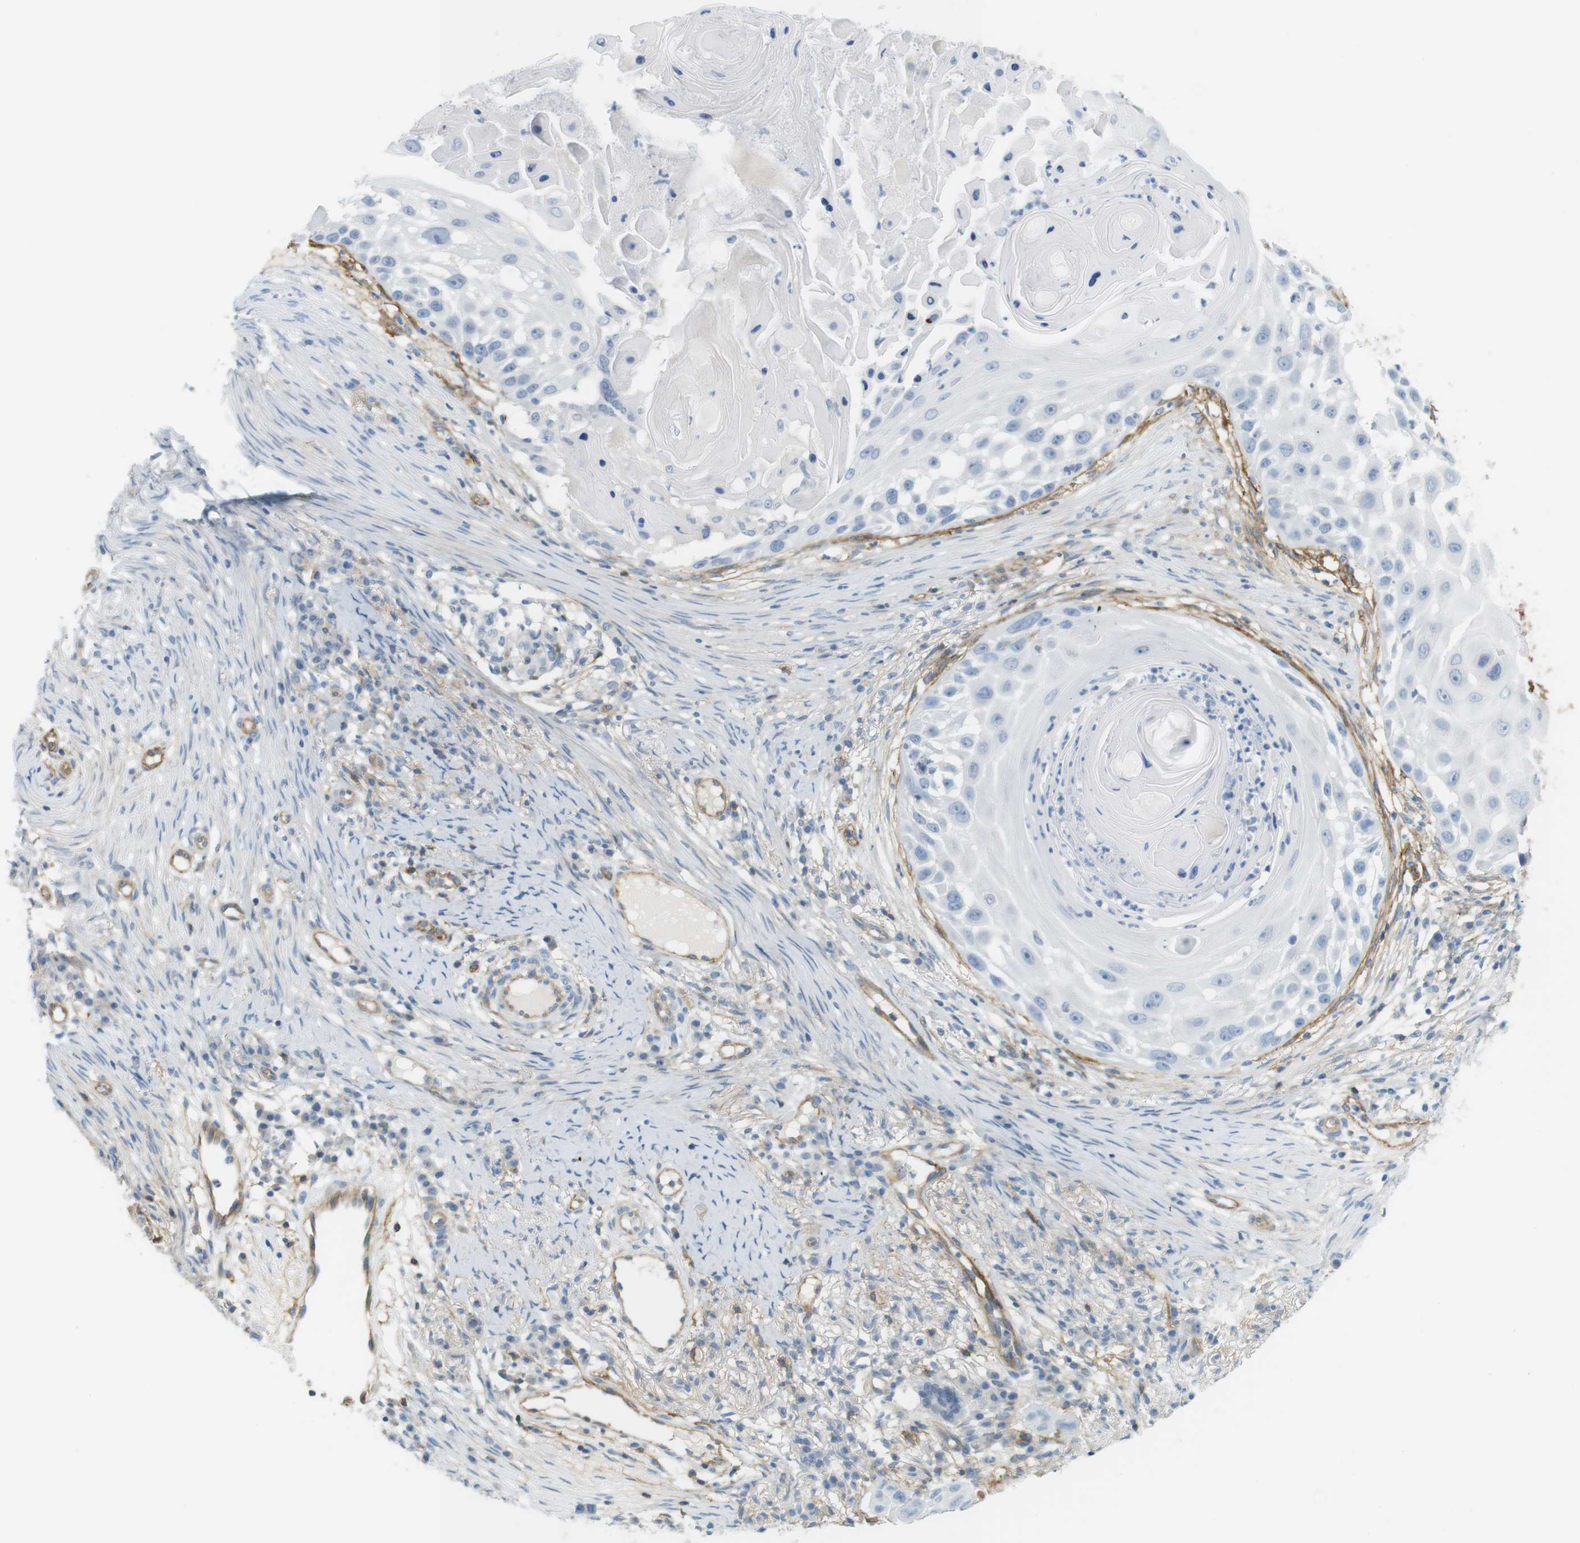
{"staining": {"intensity": "negative", "quantity": "none", "location": "none"}, "tissue": "skin cancer", "cell_type": "Tumor cells", "image_type": "cancer", "snomed": [{"axis": "morphology", "description": "Squamous cell carcinoma, NOS"}, {"axis": "topography", "description": "Skin"}], "caption": "A high-resolution image shows immunohistochemistry staining of skin cancer, which demonstrates no significant positivity in tumor cells.", "gene": "F2R", "patient": {"sex": "female", "age": 44}}